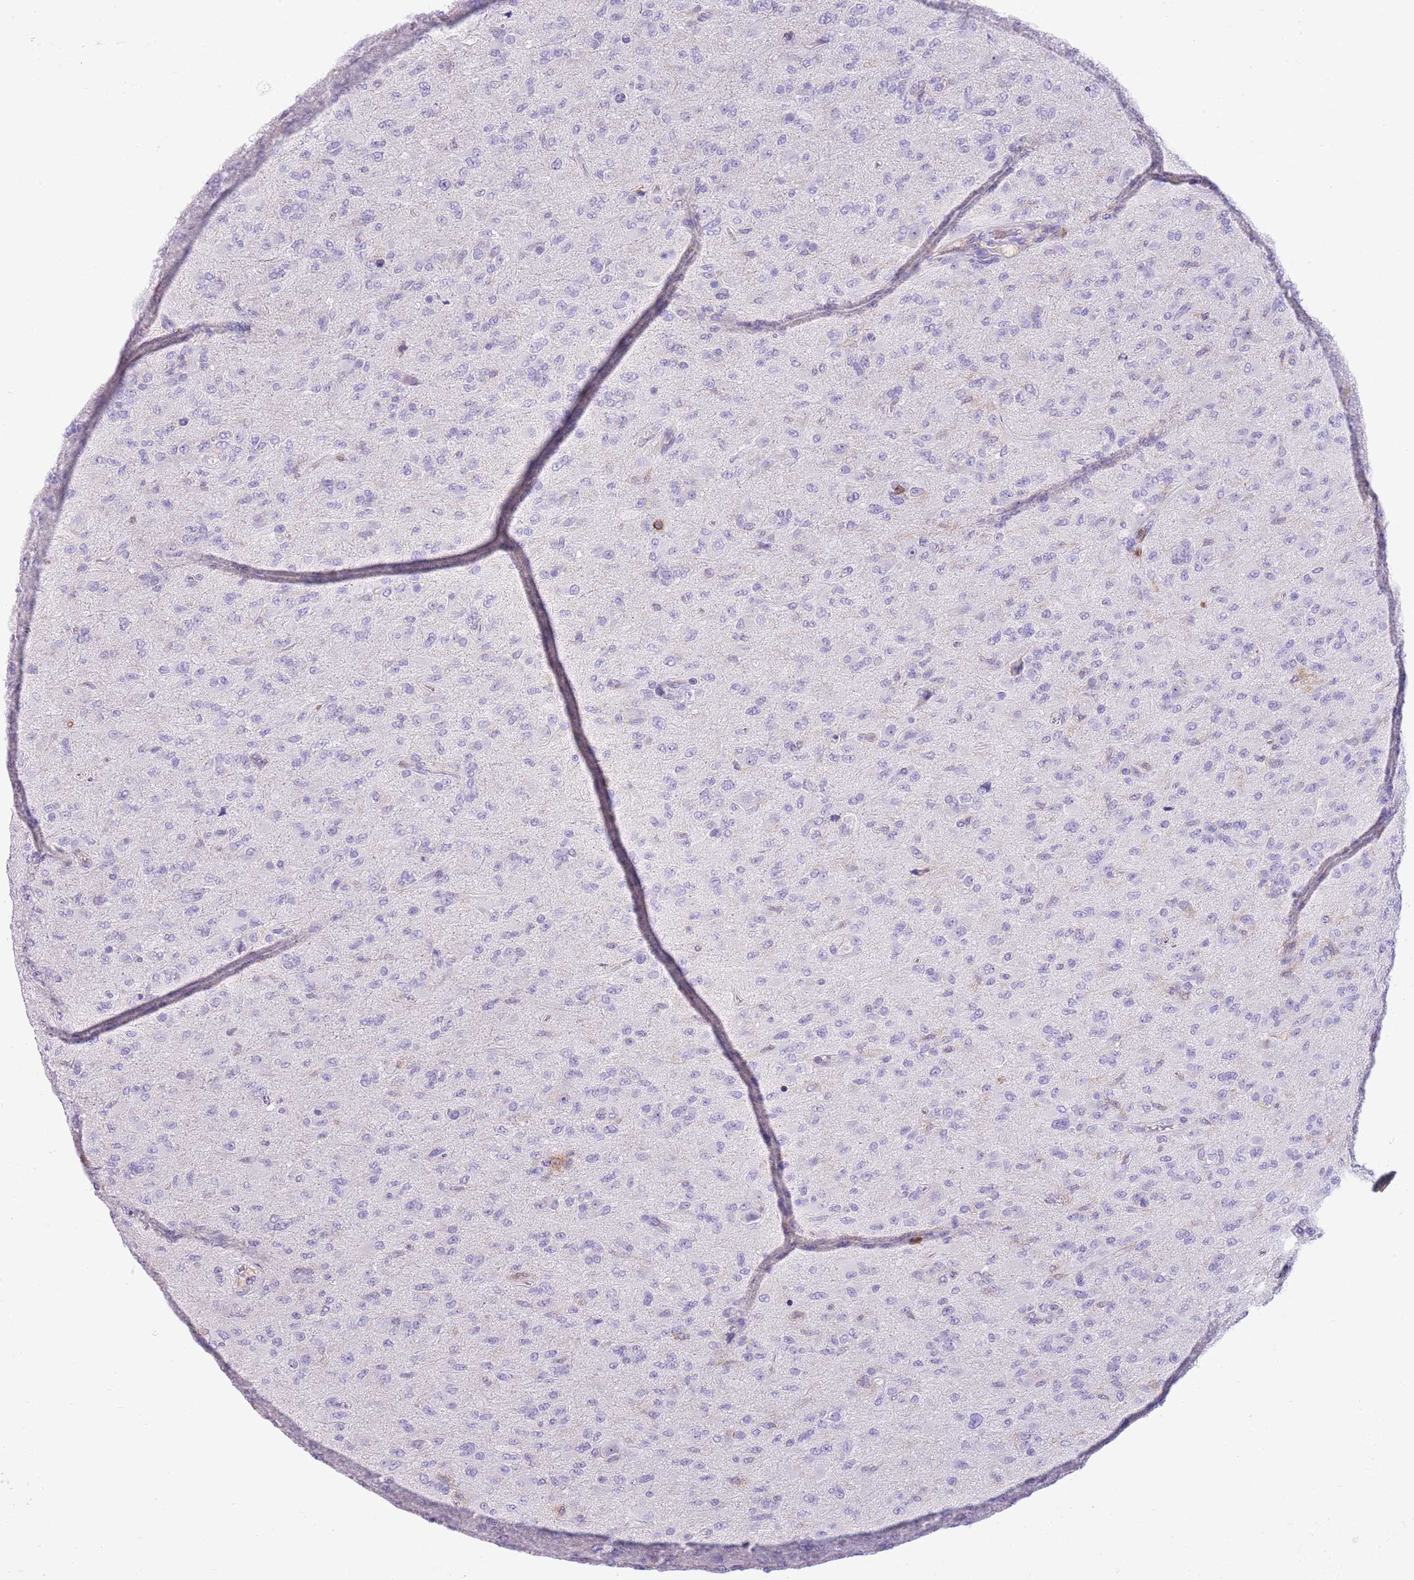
{"staining": {"intensity": "negative", "quantity": "none", "location": "none"}, "tissue": "glioma", "cell_type": "Tumor cells", "image_type": "cancer", "snomed": [{"axis": "morphology", "description": "Glioma, malignant, Low grade"}, {"axis": "topography", "description": "Brain"}], "caption": "Human glioma stained for a protein using immunohistochemistry exhibits no expression in tumor cells.", "gene": "OR4Q3", "patient": {"sex": "male", "age": 65}}